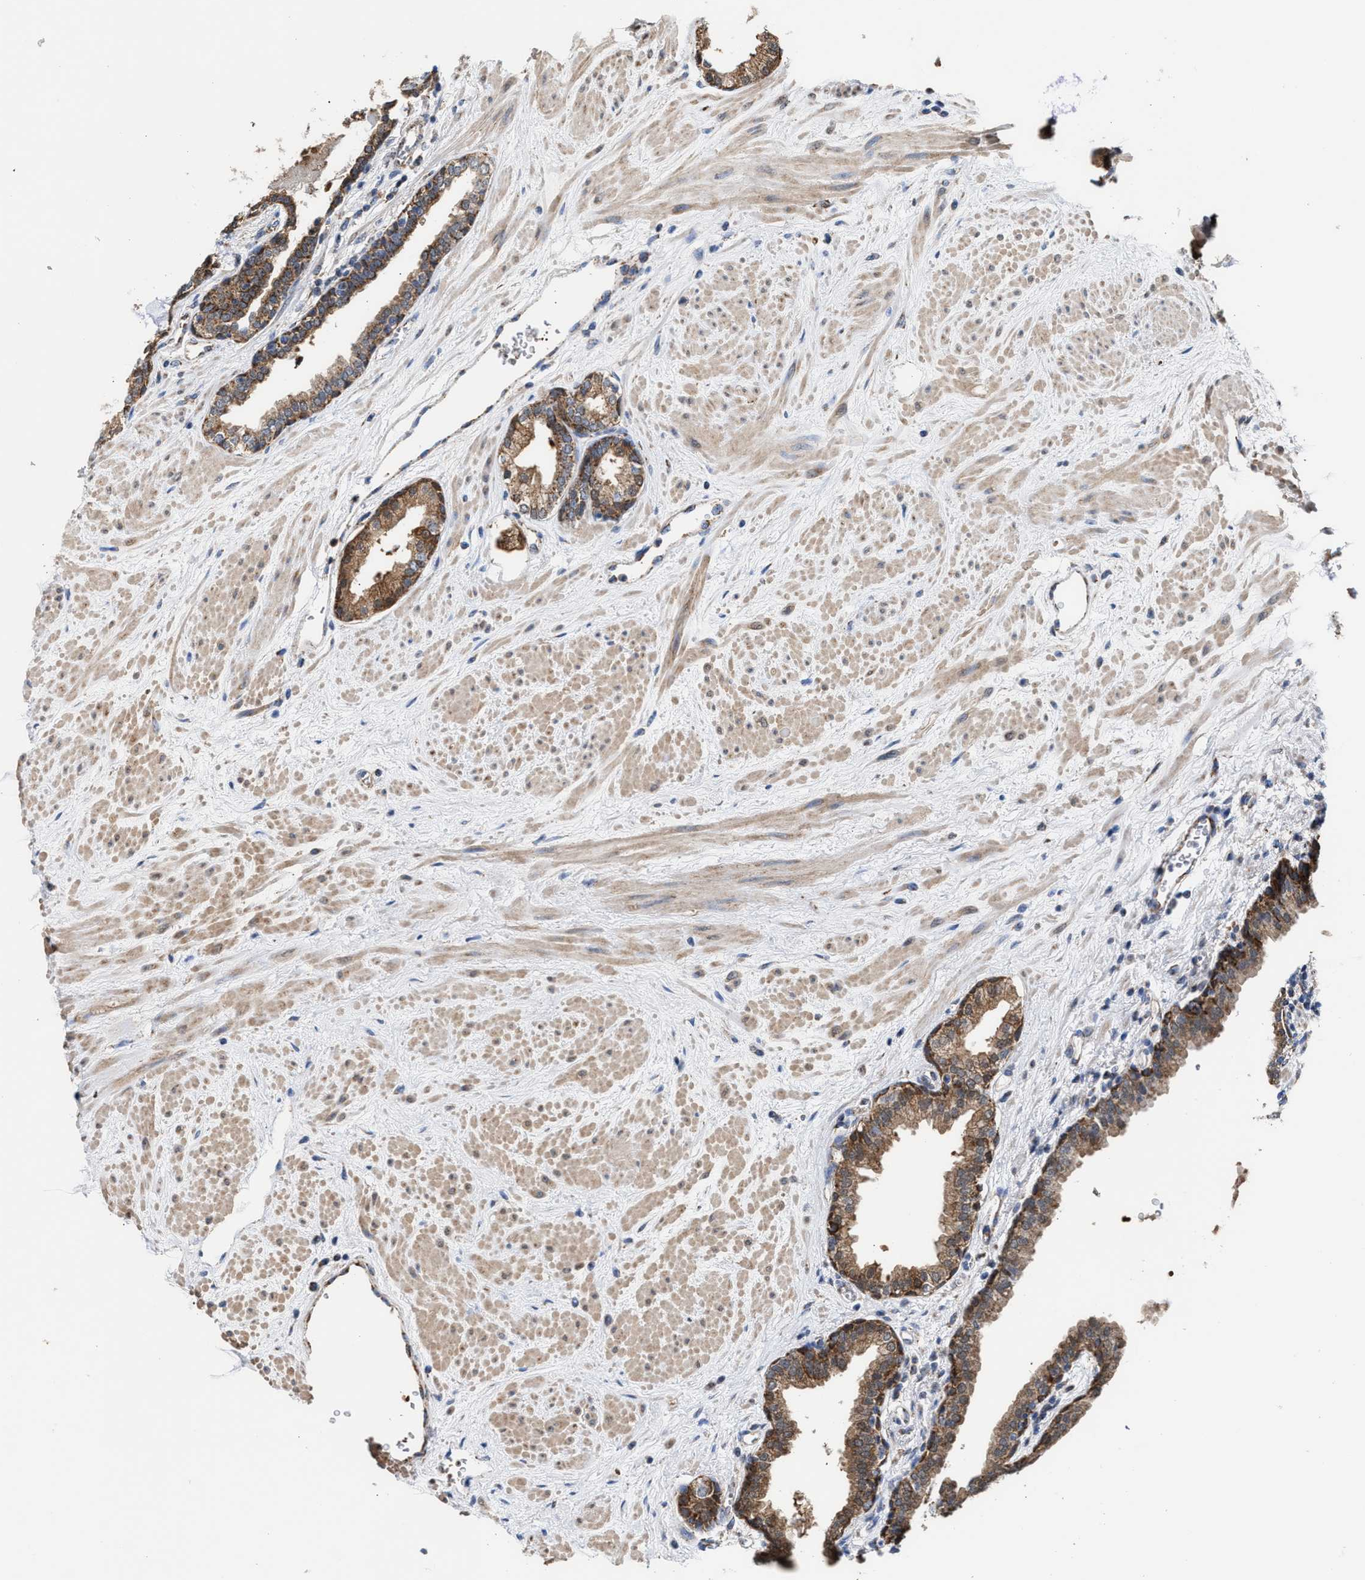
{"staining": {"intensity": "moderate", "quantity": ">75%", "location": "cytoplasmic/membranous"}, "tissue": "prostate", "cell_type": "Glandular cells", "image_type": "normal", "snomed": [{"axis": "morphology", "description": "Normal tissue, NOS"}, {"axis": "topography", "description": "Prostate"}], "caption": "Immunohistochemical staining of normal prostate displays >75% levels of moderate cytoplasmic/membranous protein positivity in about >75% of glandular cells.", "gene": "MECR", "patient": {"sex": "male", "age": 51}}